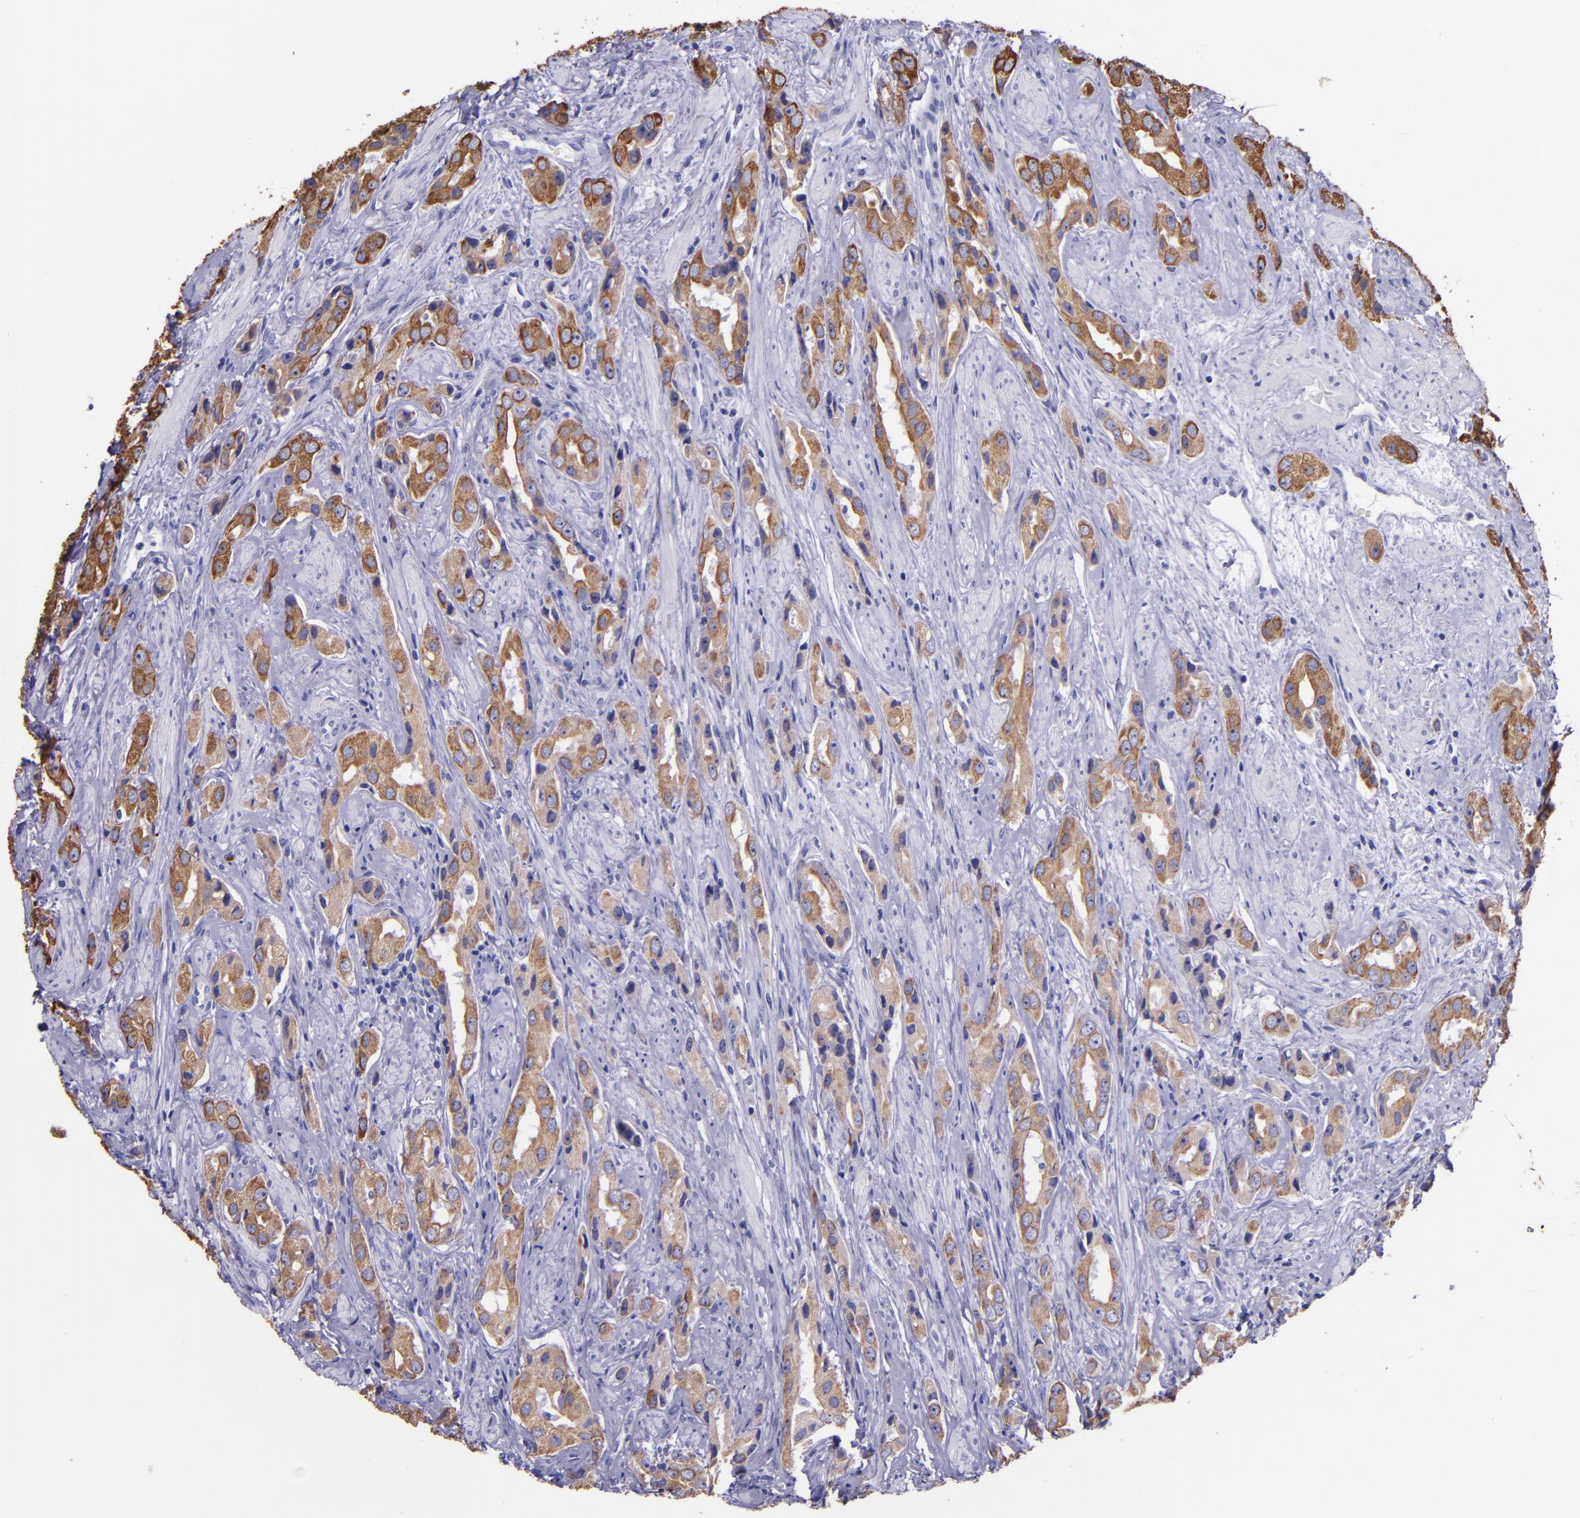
{"staining": {"intensity": "moderate", "quantity": ">75%", "location": "cytoplasmic/membranous"}, "tissue": "prostate cancer", "cell_type": "Tumor cells", "image_type": "cancer", "snomed": [{"axis": "morphology", "description": "Adenocarcinoma, Medium grade"}, {"axis": "topography", "description": "Prostate"}], "caption": "IHC photomicrograph of neoplastic tissue: prostate cancer stained using immunohistochemistry demonstrates medium levels of moderate protein expression localized specifically in the cytoplasmic/membranous of tumor cells, appearing as a cytoplasmic/membranous brown color.", "gene": "KRT4", "patient": {"sex": "male", "age": 53}}